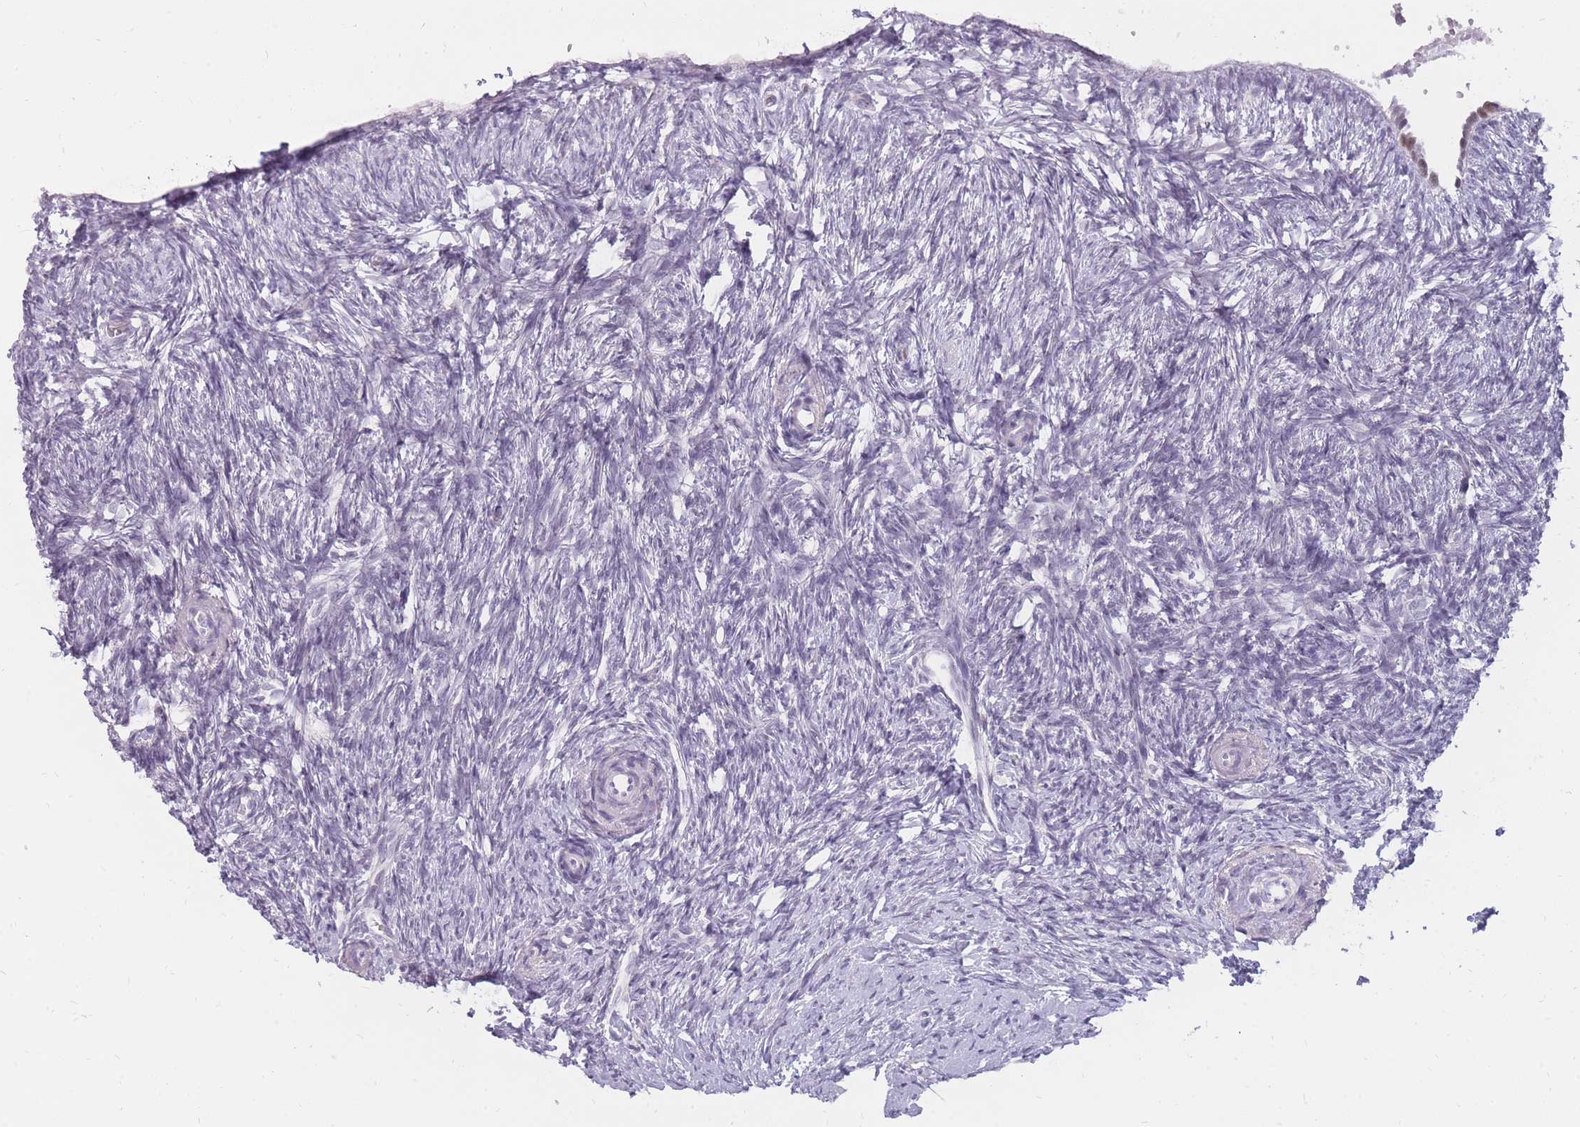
{"staining": {"intensity": "negative", "quantity": "none", "location": "none"}, "tissue": "ovary", "cell_type": "Ovarian stroma cells", "image_type": "normal", "snomed": [{"axis": "morphology", "description": "Normal tissue, NOS"}, {"axis": "topography", "description": "Ovary"}], "caption": "Immunohistochemistry image of benign ovary: ovary stained with DAB (3,3'-diaminobenzidine) shows no significant protein staining in ovarian stroma cells.", "gene": "POM121C", "patient": {"sex": "female", "age": 51}}